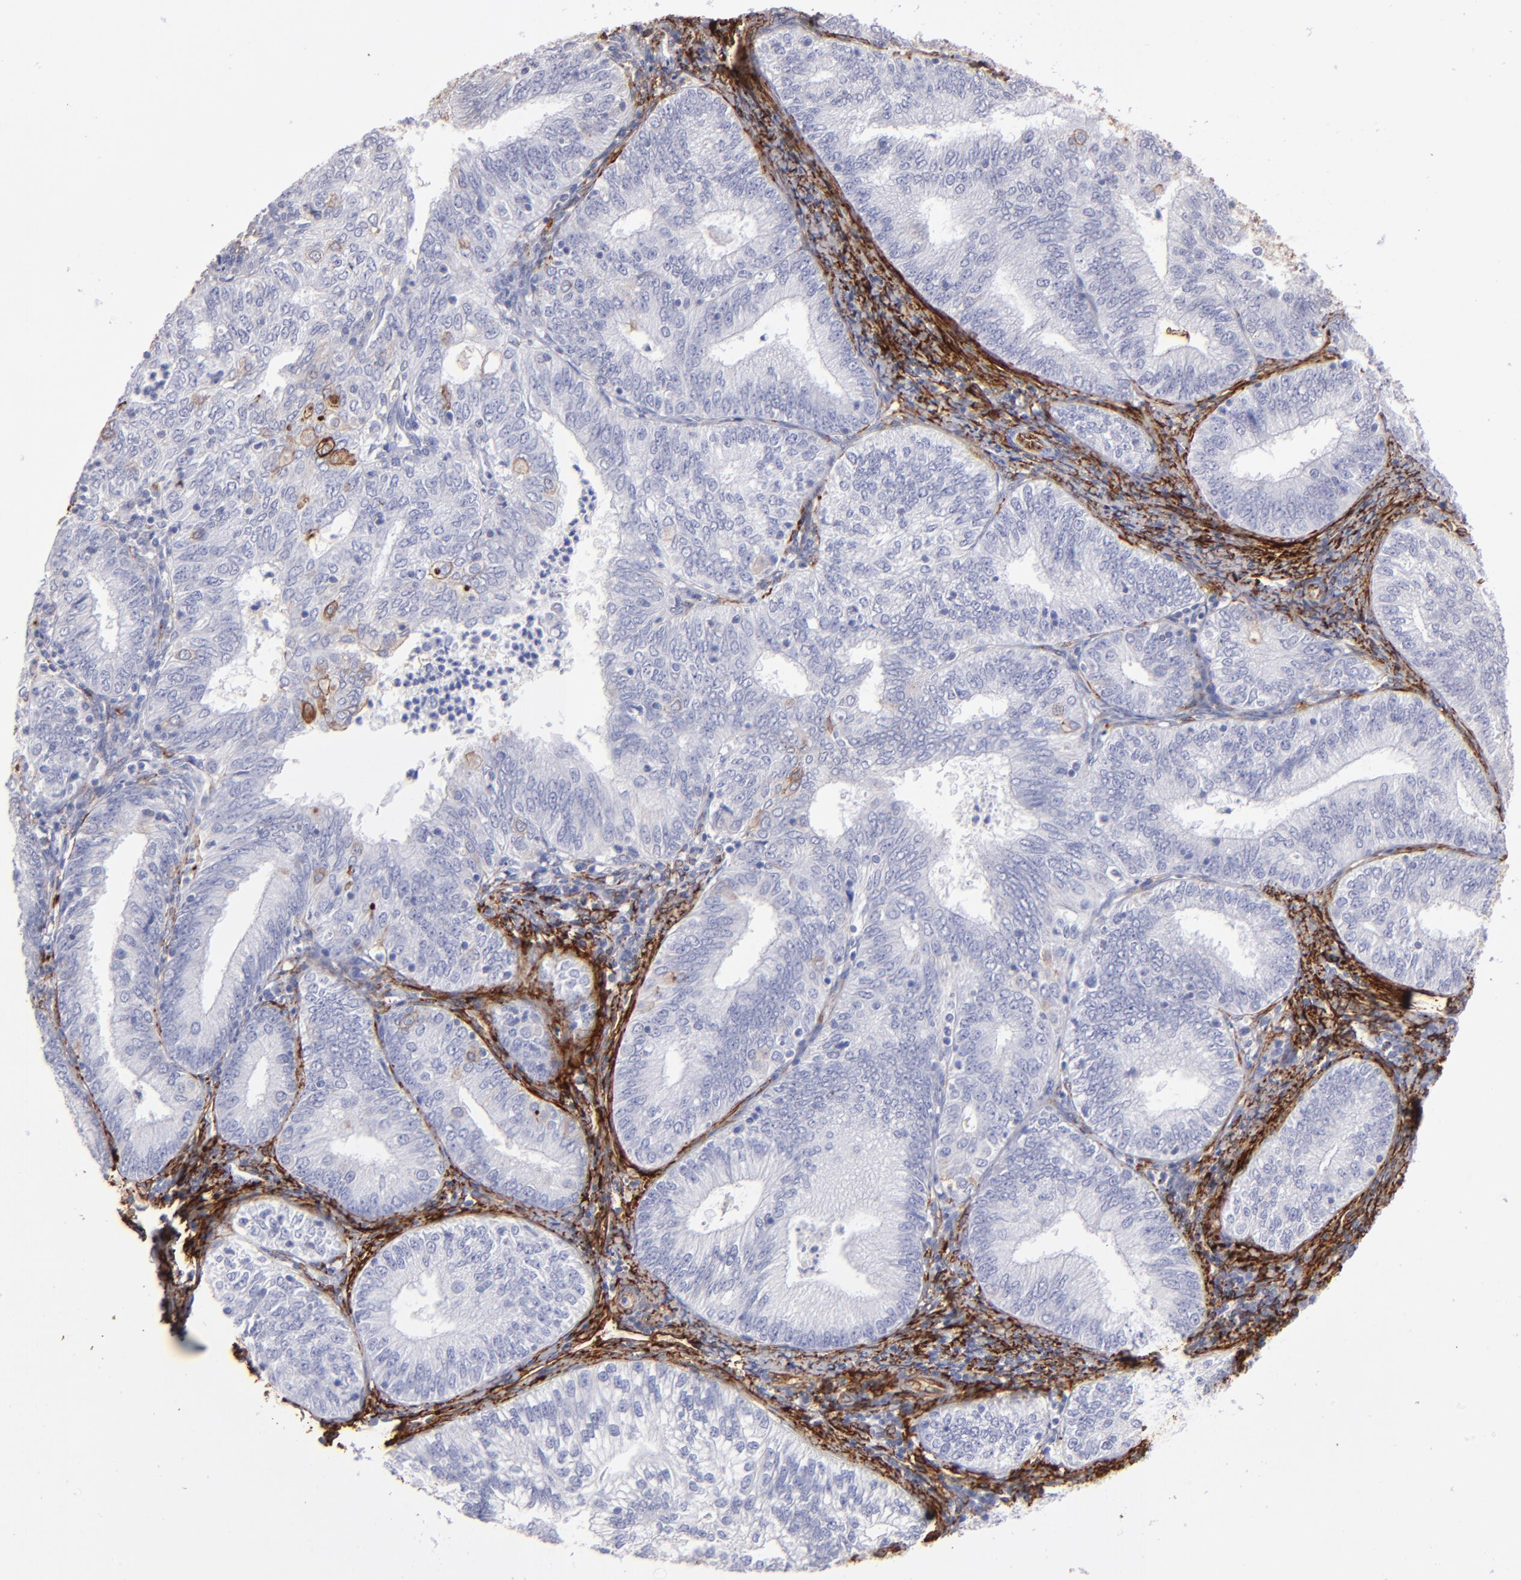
{"staining": {"intensity": "negative", "quantity": "none", "location": "none"}, "tissue": "endometrial cancer", "cell_type": "Tumor cells", "image_type": "cancer", "snomed": [{"axis": "morphology", "description": "Adenocarcinoma, NOS"}, {"axis": "topography", "description": "Endometrium"}], "caption": "Tumor cells show no significant protein expression in adenocarcinoma (endometrial).", "gene": "AHNAK2", "patient": {"sex": "female", "age": 69}}